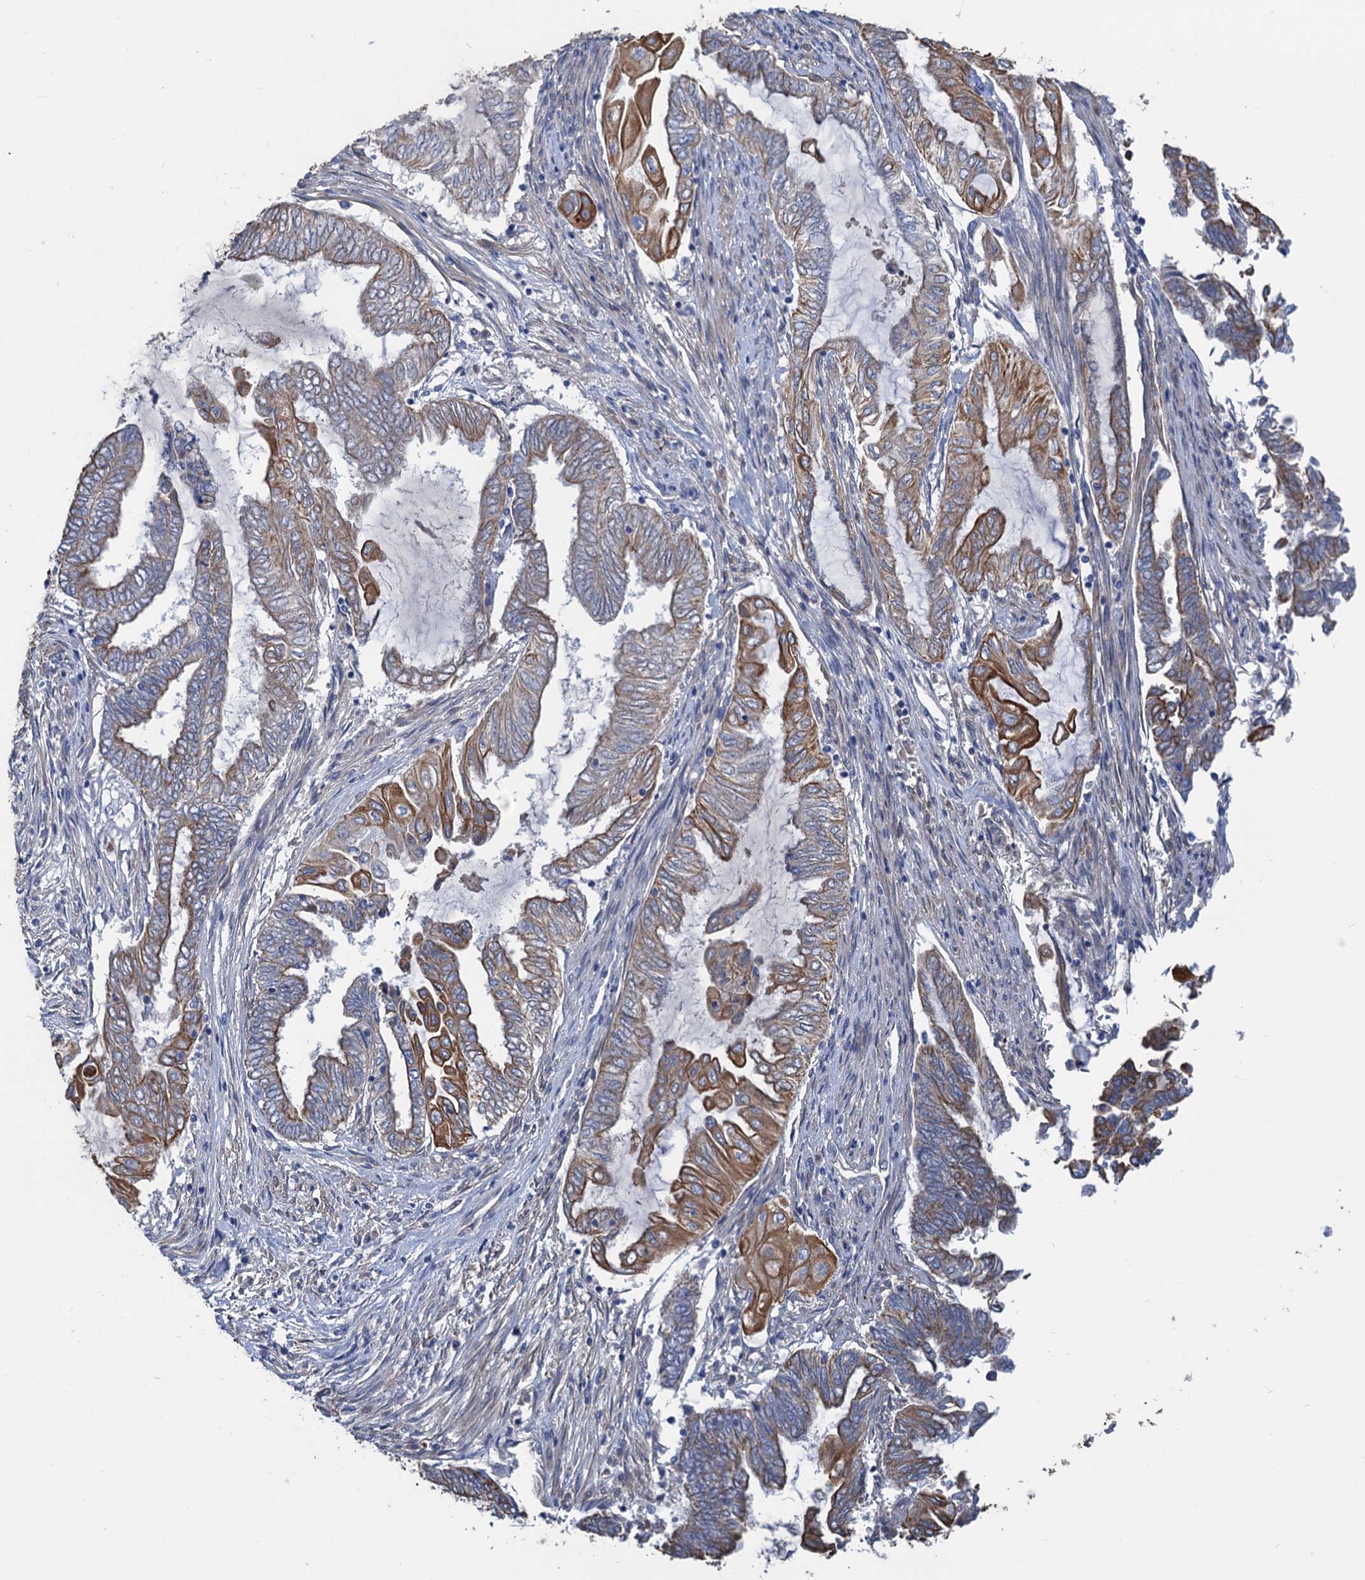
{"staining": {"intensity": "strong", "quantity": "25%-75%", "location": "cytoplasmic/membranous"}, "tissue": "endometrial cancer", "cell_type": "Tumor cells", "image_type": "cancer", "snomed": [{"axis": "morphology", "description": "Adenocarcinoma, NOS"}, {"axis": "topography", "description": "Uterus"}, {"axis": "topography", "description": "Endometrium"}], "caption": "Endometrial adenocarcinoma stained with a protein marker reveals strong staining in tumor cells.", "gene": "SMCO3", "patient": {"sex": "female", "age": 70}}